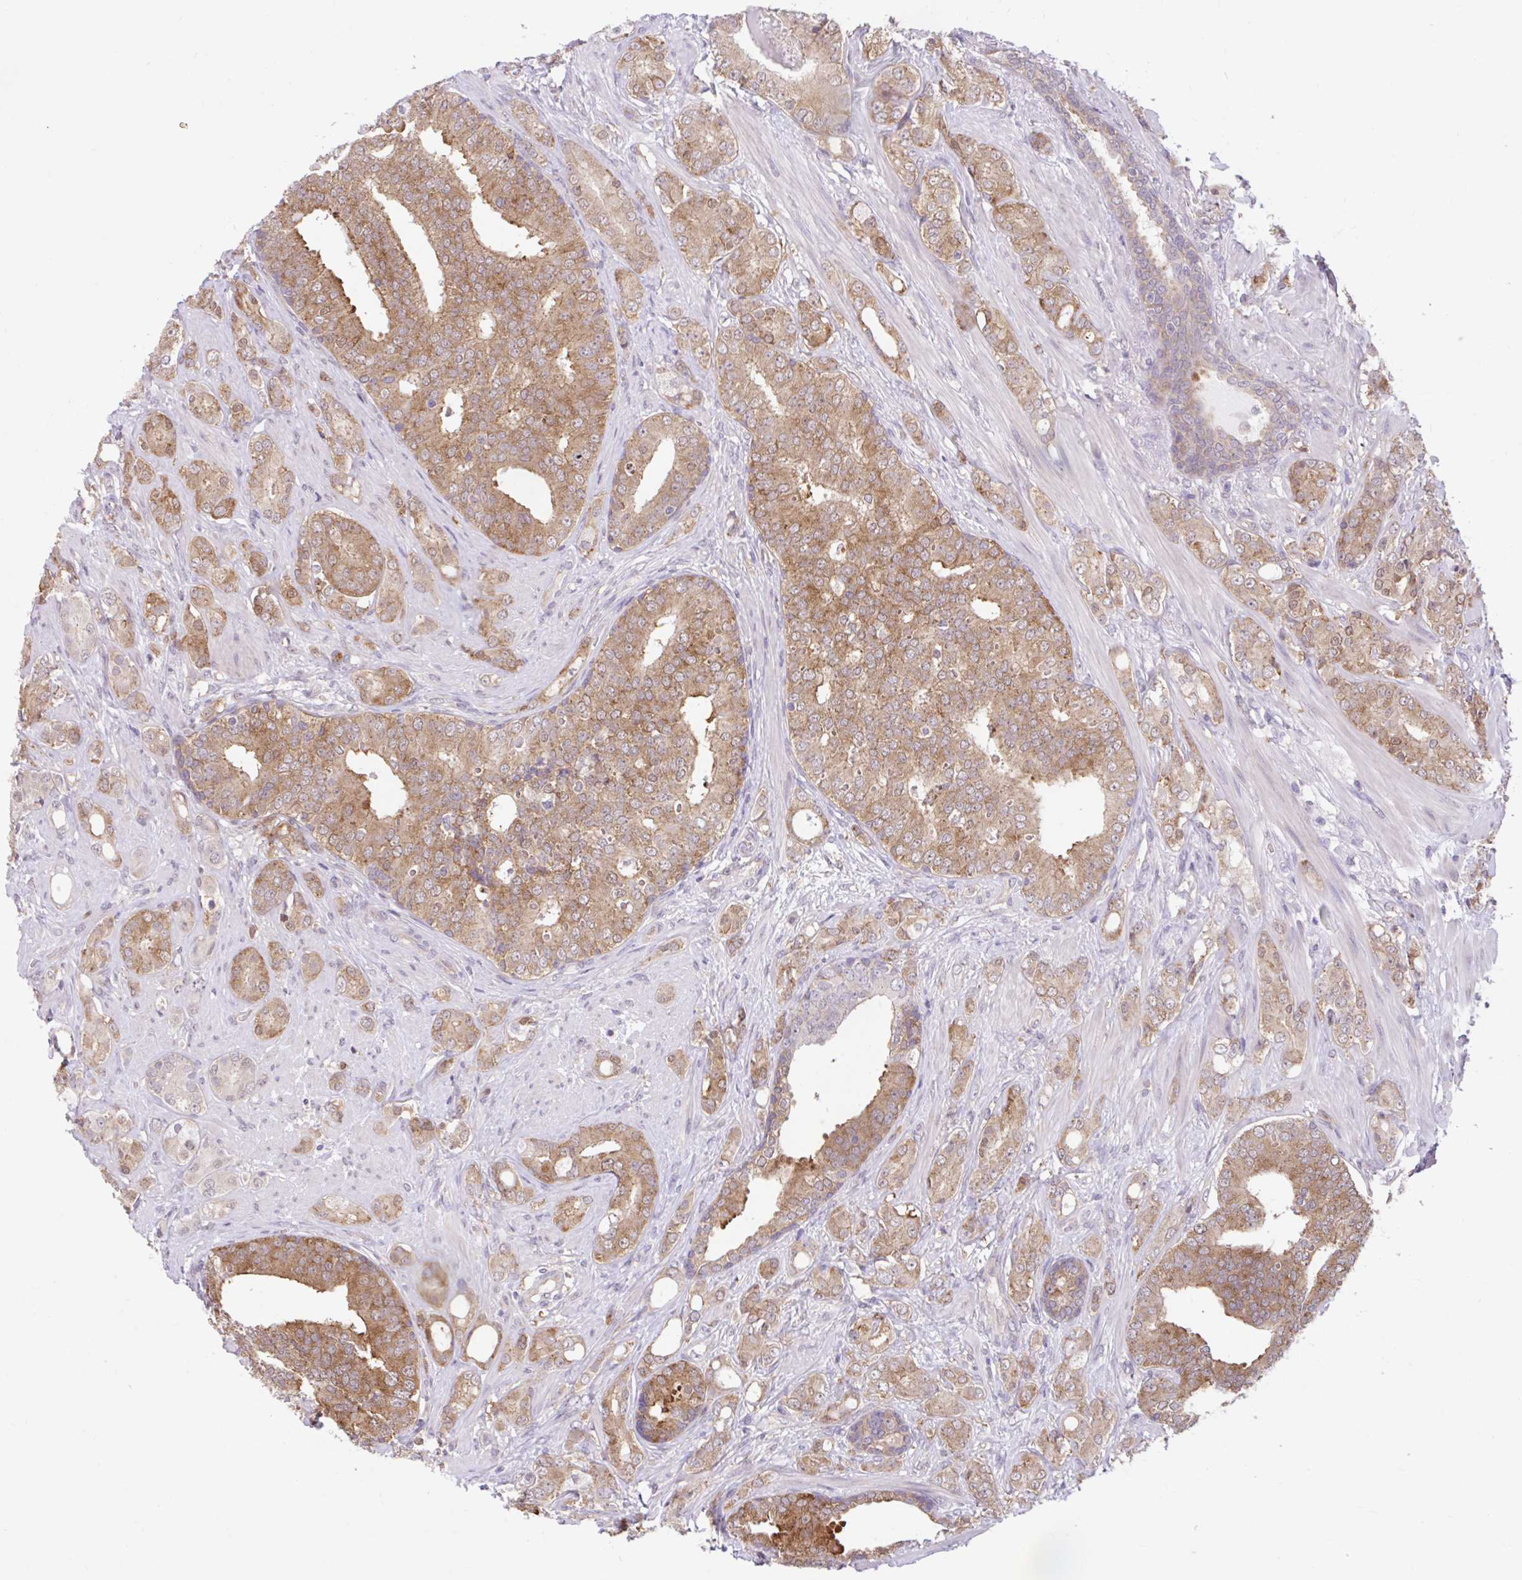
{"staining": {"intensity": "moderate", "quantity": ">75%", "location": "cytoplasmic/membranous"}, "tissue": "prostate cancer", "cell_type": "Tumor cells", "image_type": "cancer", "snomed": [{"axis": "morphology", "description": "Adenocarcinoma, High grade"}, {"axis": "topography", "description": "Prostate"}], "caption": "Prostate cancer was stained to show a protein in brown. There is medium levels of moderate cytoplasmic/membranous expression in about >75% of tumor cells.", "gene": "RALBP1", "patient": {"sex": "male", "age": 62}}